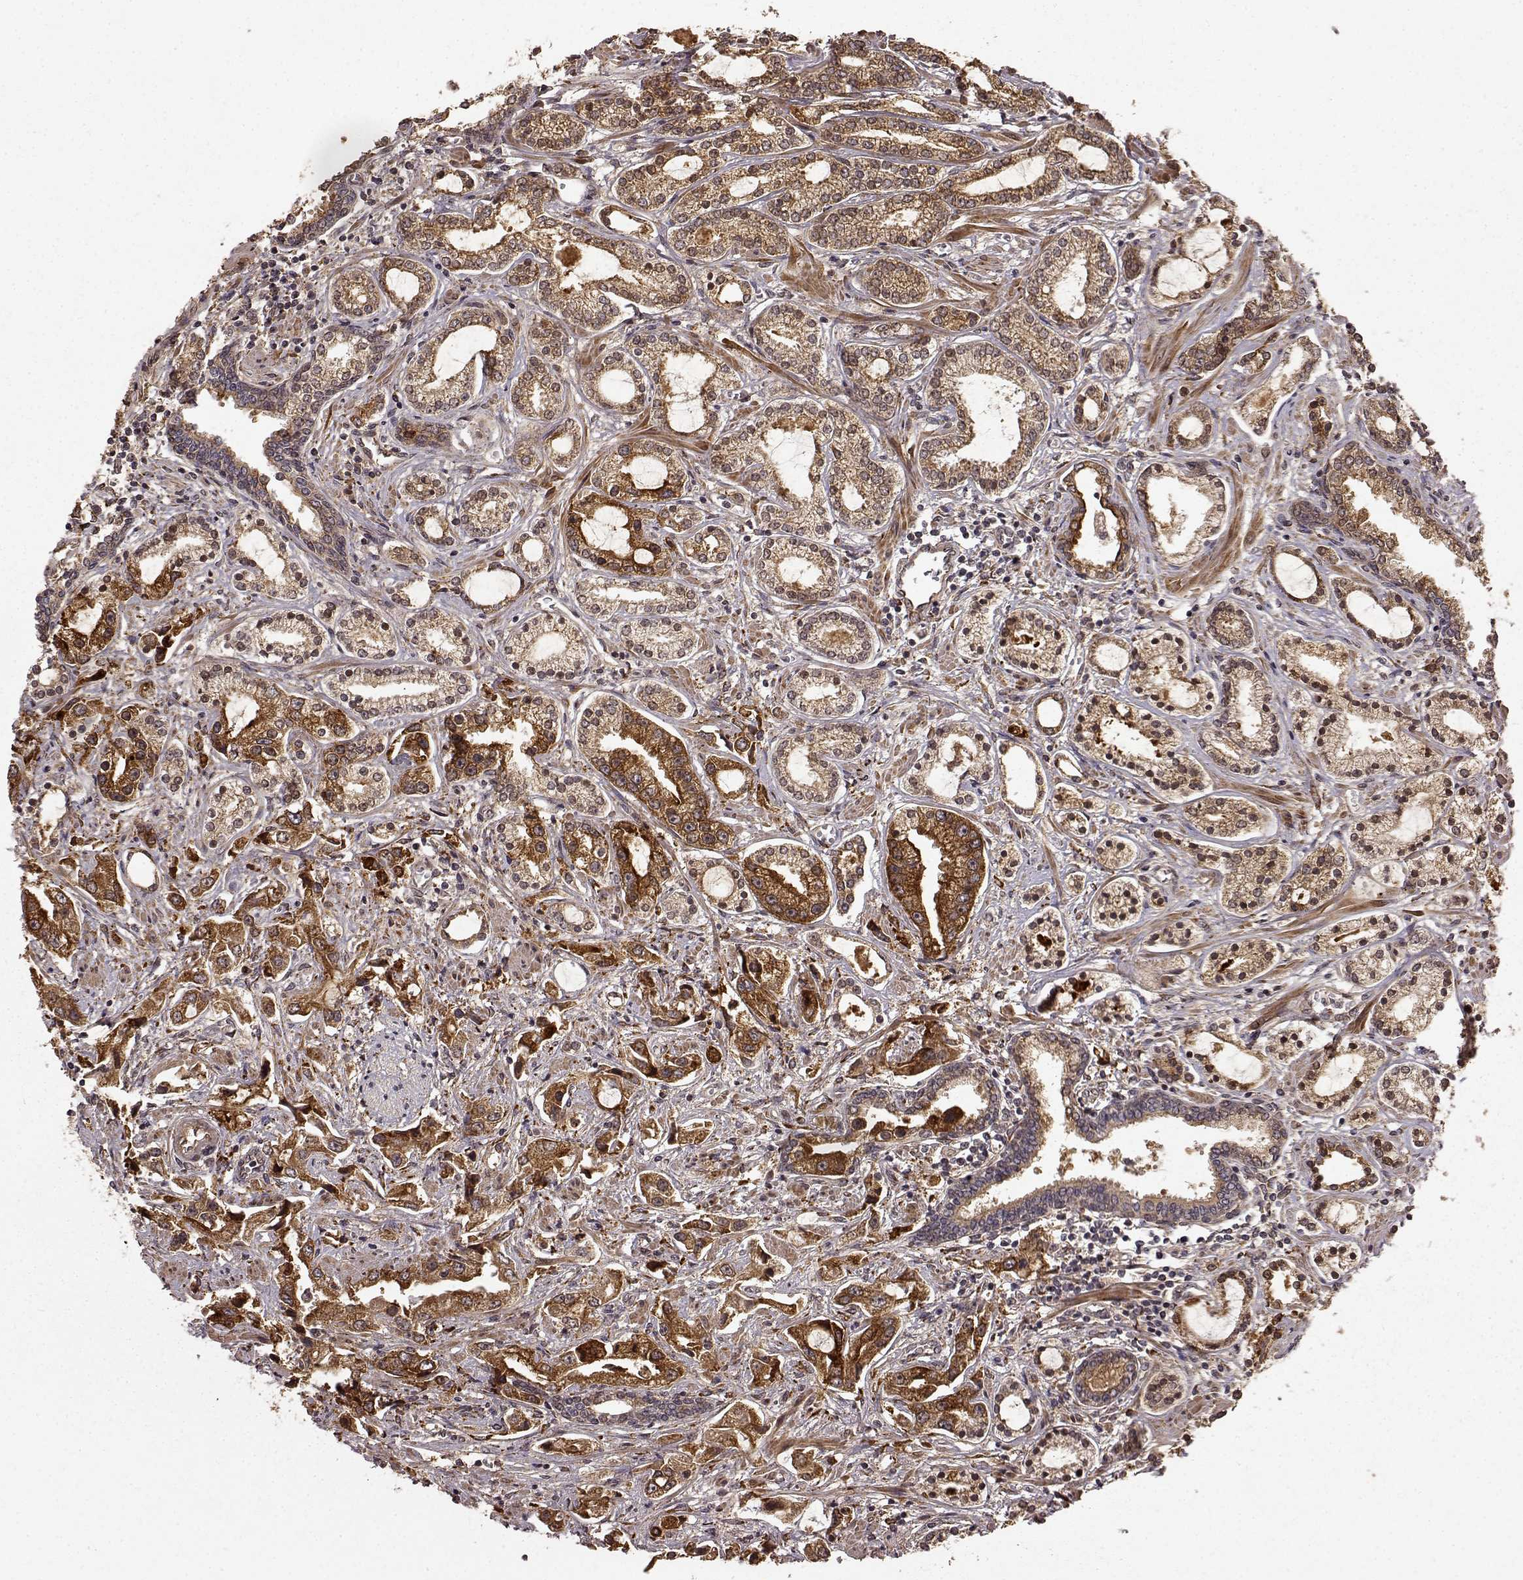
{"staining": {"intensity": "strong", "quantity": ">75%", "location": "cytoplasmic/membranous"}, "tissue": "prostate cancer", "cell_type": "Tumor cells", "image_type": "cancer", "snomed": [{"axis": "morphology", "description": "Adenocarcinoma, Medium grade"}, {"axis": "topography", "description": "Prostate"}], "caption": "Immunohistochemistry histopathology image of neoplastic tissue: prostate cancer stained using immunohistochemistry (IHC) shows high levels of strong protein expression localized specifically in the cytoplasmic/membranous of tumor cells, appearing as a cytoplasmic/membranous brown color.", "gene": "FSTL1", "patient": {"sex": "male", "age": 57}}